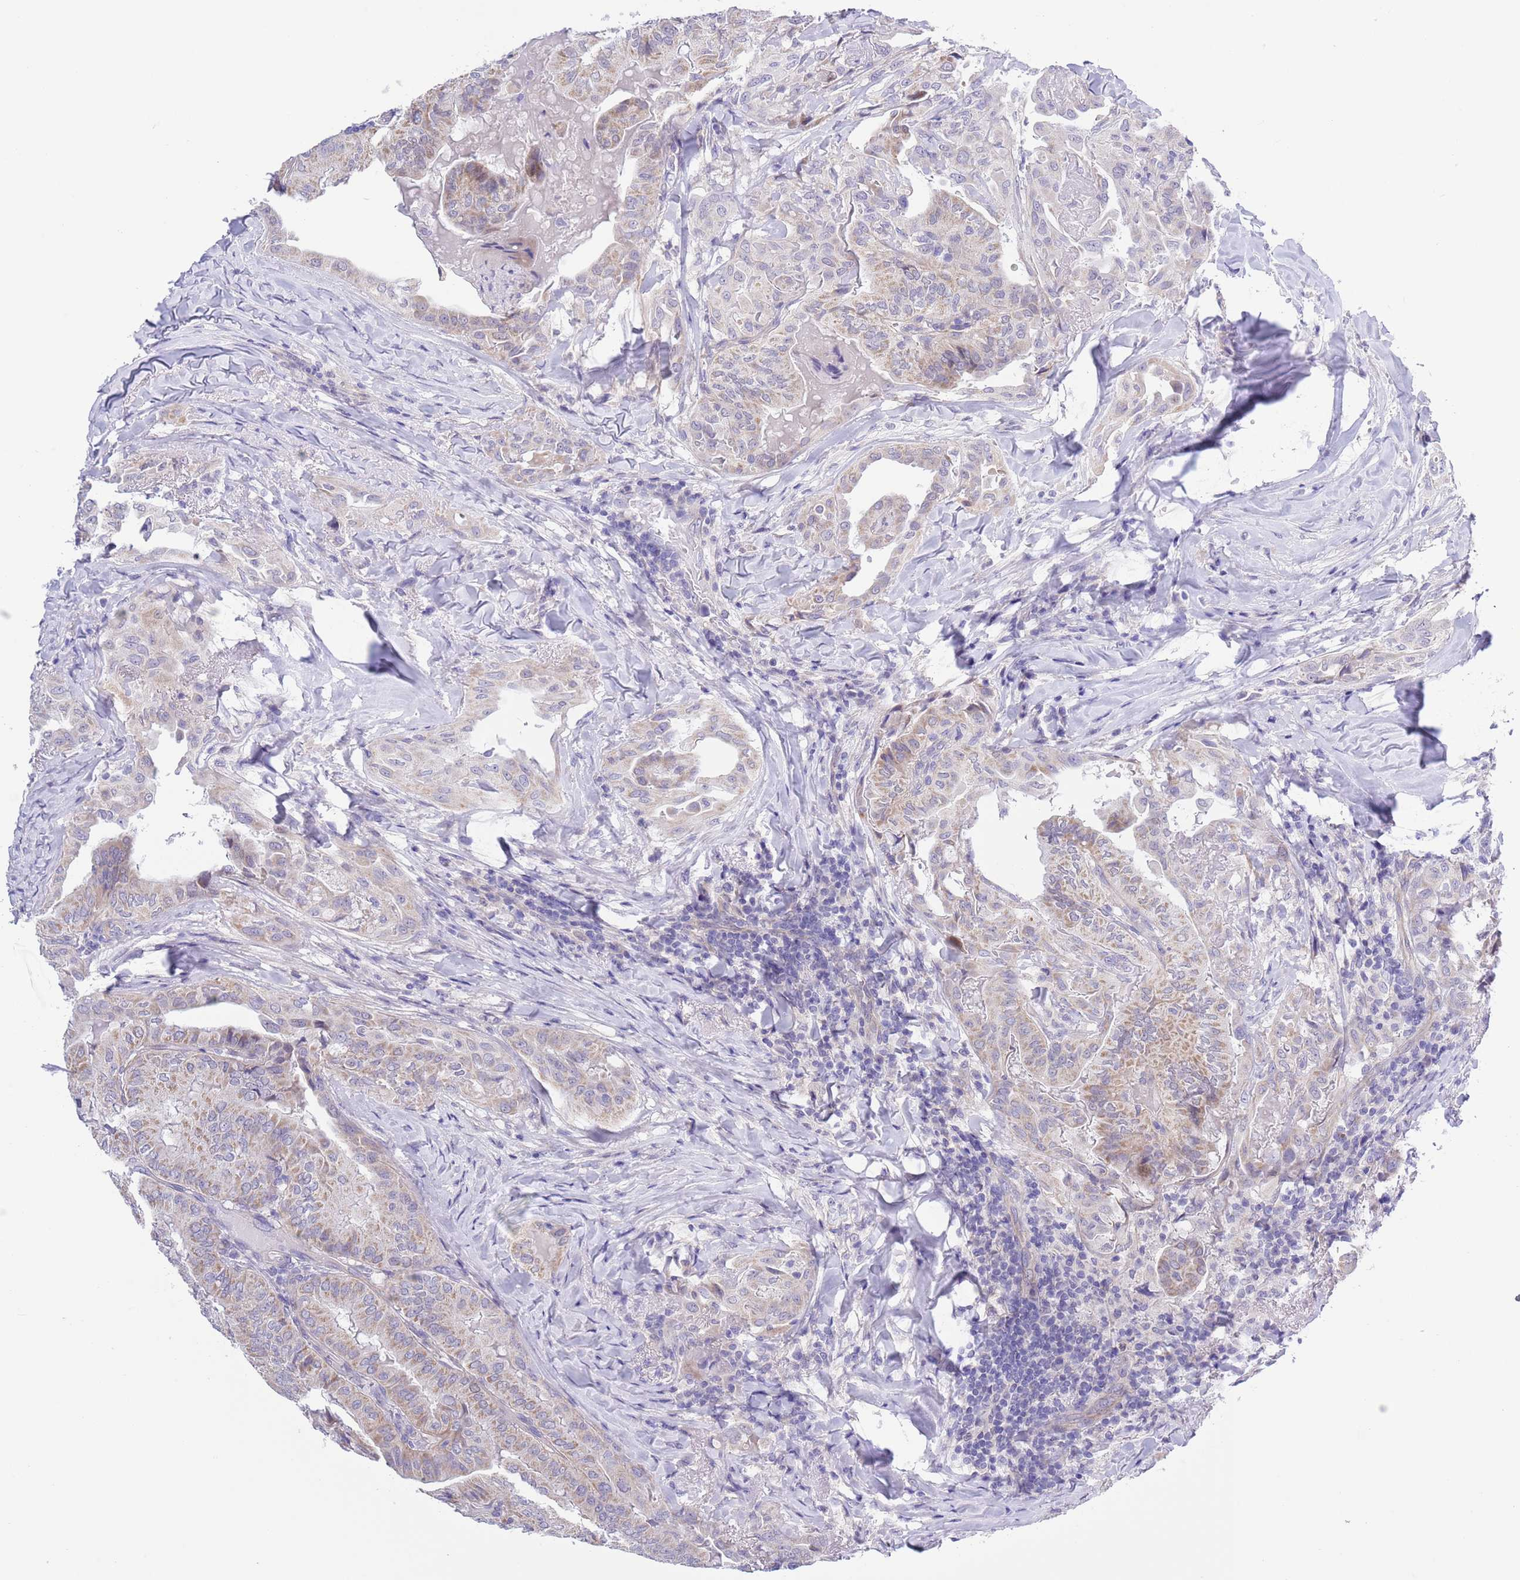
{"staining": {"intensity": "moderate", "quantity": "25%-75%", "location": "cytoplasmic/membranous"}, "tissue": "thyroid cancer", "cell_type": "Tumor cells", "image_type": "cancer", "snomed": [{"axis": "morphology", "description": "Papillary adenocarcinoma, NOS"}, {"axis": "topography", "description": "Thyroid gland"}], "caption": "High-magnification brightfield microscopy of thyroid papillary adenocarcinoma stained with DAB (brown) and counterstained with hematoxylin (blue). tumor cells exhibit moderate cytoplasmic/membranous staining is seen in approximately25%-75% of cells. (Brightfield microscopy of DAB IHC at high magnification).", "gene": "NET1", "patient": {"sex": "female", "age": 68}}